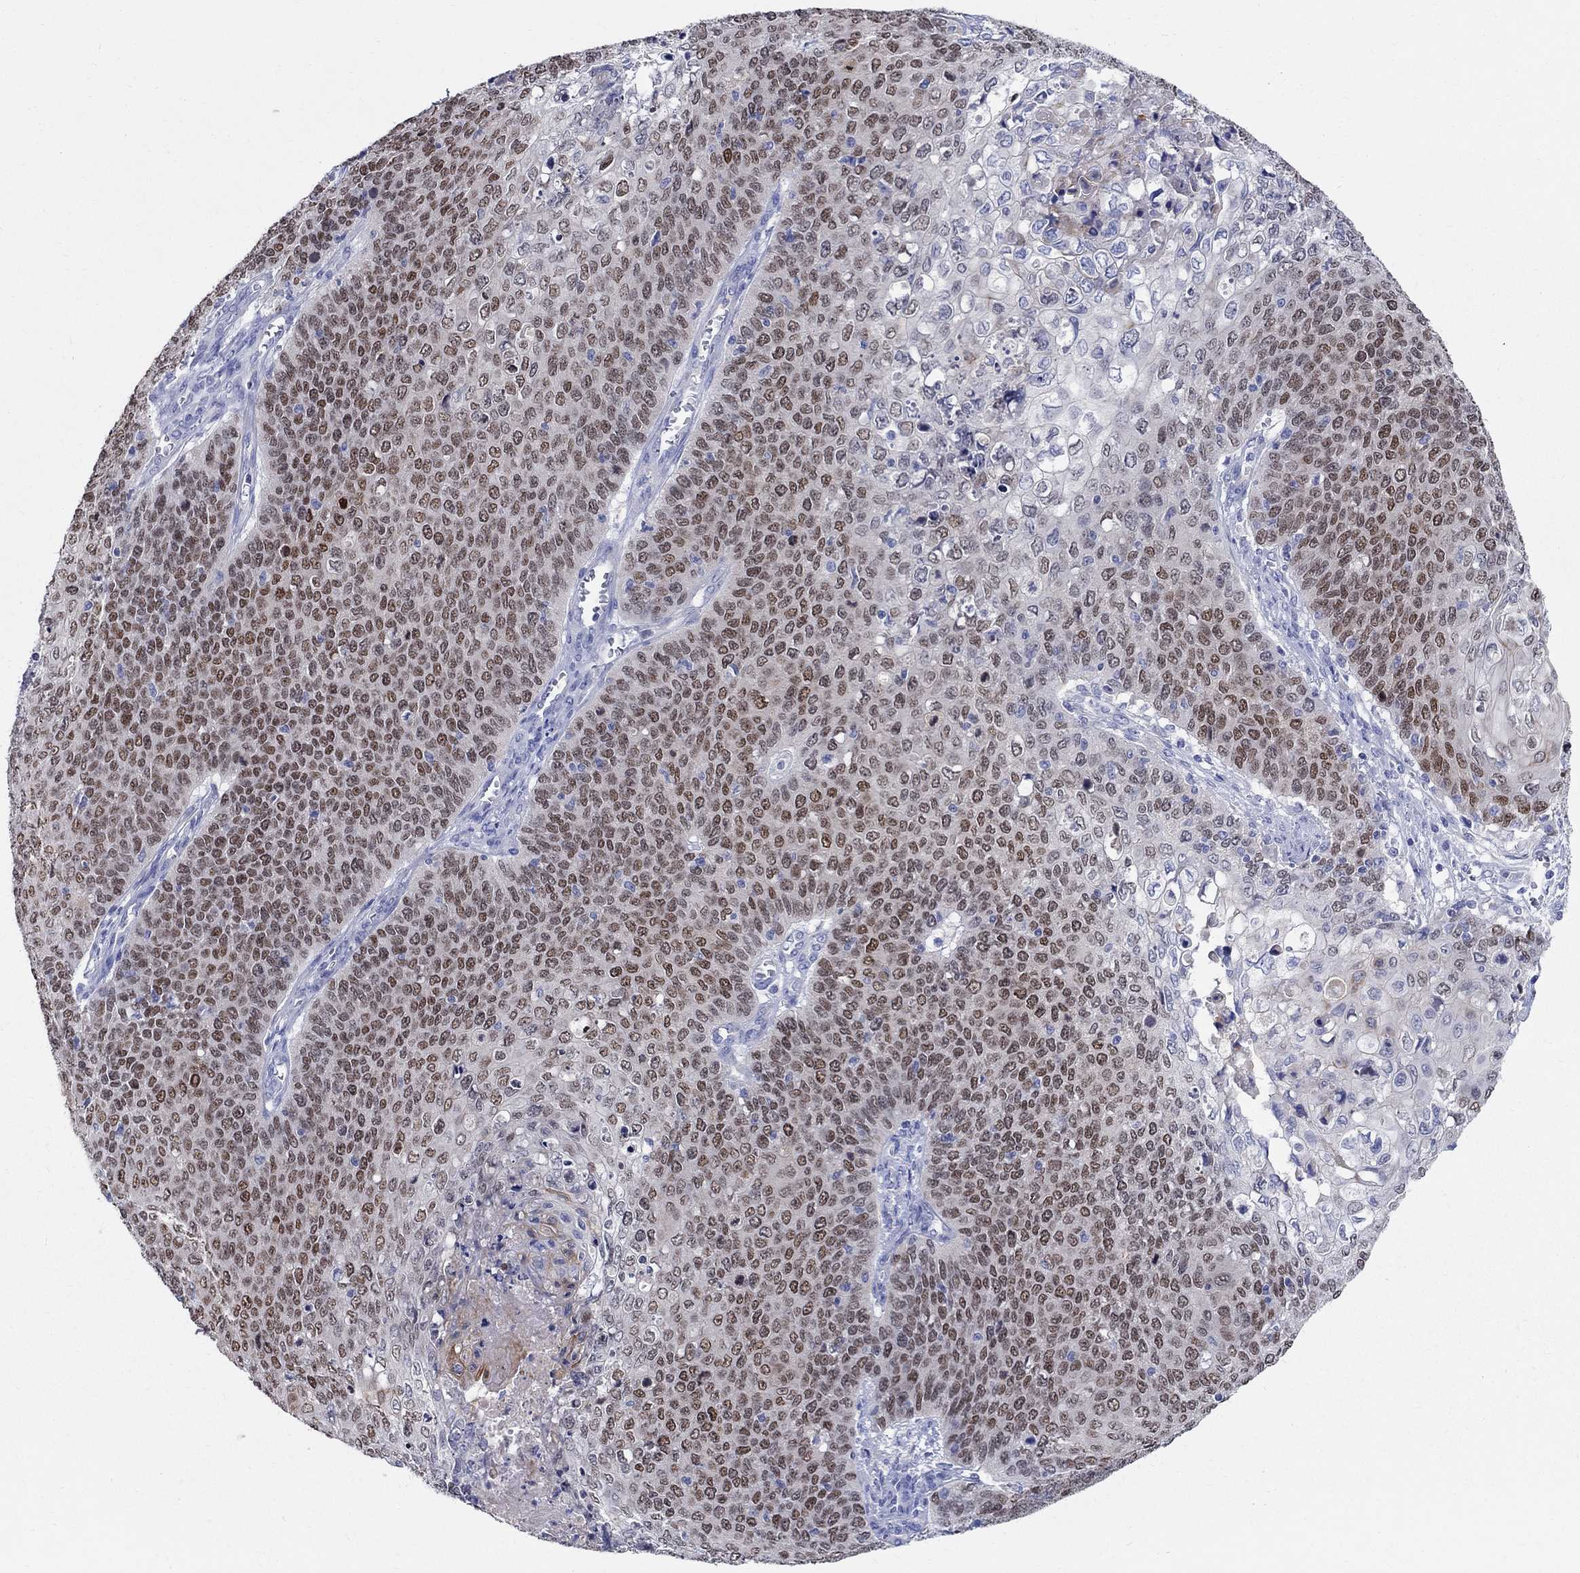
{"staining": {"intensity": "strong", "quantity": "<25%", "location": "nuclear"}, "tissue": "cervical cancer", "cell_type": "Tumor cells", "image_type": "cancer", "snomed": [{"axis": "morphology", "description": "Squamous cell carcinoma, NOS"}, {"axis": "topography", "description": "Cervix"}], "caption": "Immunohistochemical staining of human cervical squamous cell carcinoma demonstrates medium levels of strong nuclear staining in approximately <25% of tumor cells.", "gene": "SOX2", "patient": {"sex": "female", "age": 39}}